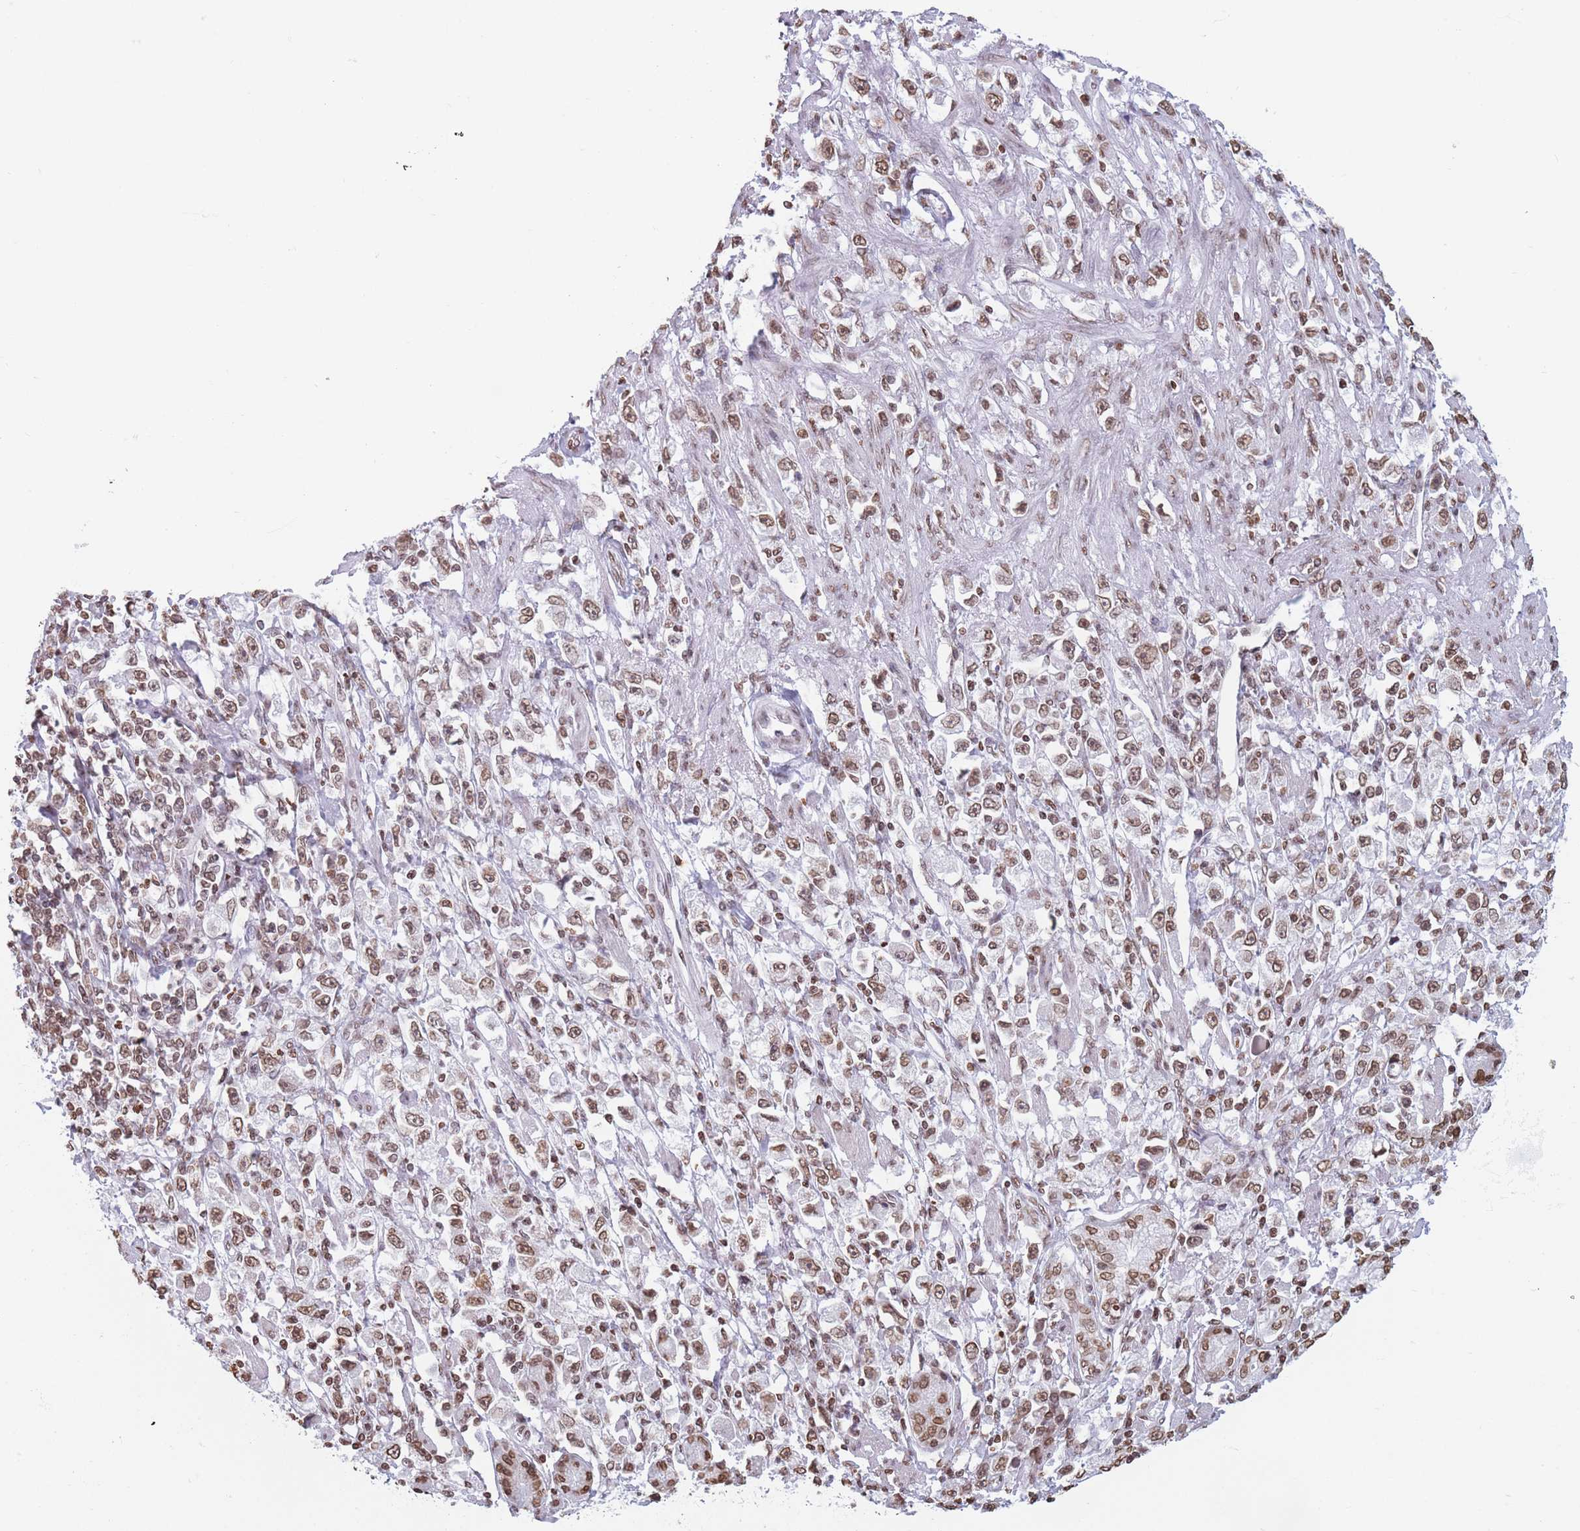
{"staining": {"intensity": "moderate", "quantity": ">75%", "location": "nuclear"}, "tissue": "stomach cancer", "cell_type": "Tumor cells", "image_type": "cancer", "snomed": [{"axis": "morphology", "description": "Adenocarcinoma, NOS"}, {"axis": "topography", "description": "Stomach"}], "caption": "IHC of human stomach cancer reveals medium levels of moderate nuclear staining in approximately >75% of tumor cells.", "gene": "RYK", "patient": {"sex": "female", "age": 59}}